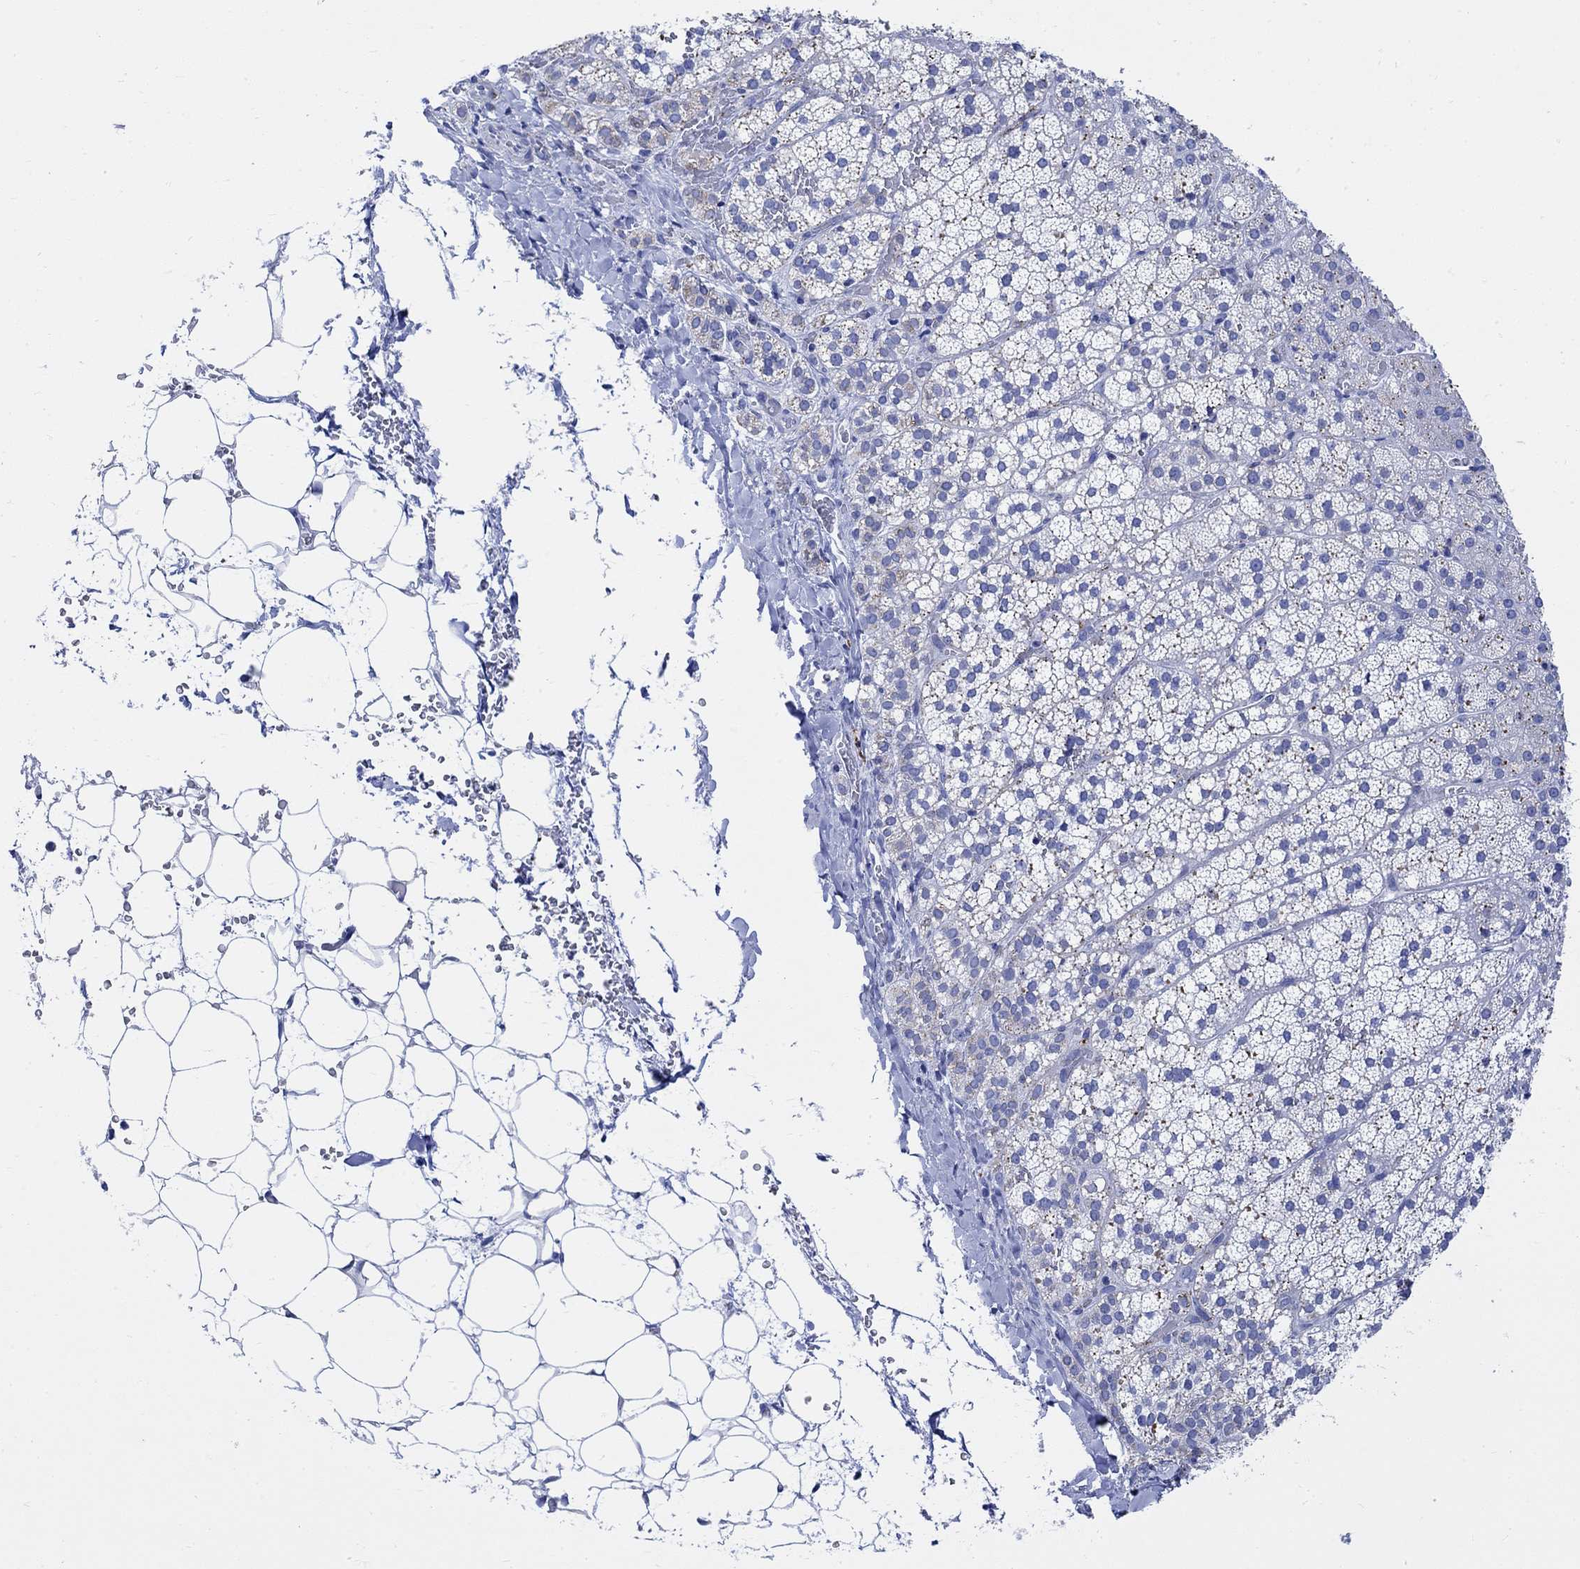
{"staining": {"intensity": "strong", "quantity": "<25%", "location": "cytoplasmic/membranous"}, "tissue": "adrenal gland", "cell_type": "Glandular cells", "image_type": "normal", "snomed": [{"axis": "morphology", "description": "Normal tissue, NOS"}, {"axis": "topography", "description": "Adrenal gland"}], "caption": "This is a photomicrograph of immunohistochemistry staining of normal adrenal gland, which shows strong expression in the cytoplasmic/membranous of glandular cells.", "gene": "CPLX1", "patient": {"sex": "male", "age": 53}}